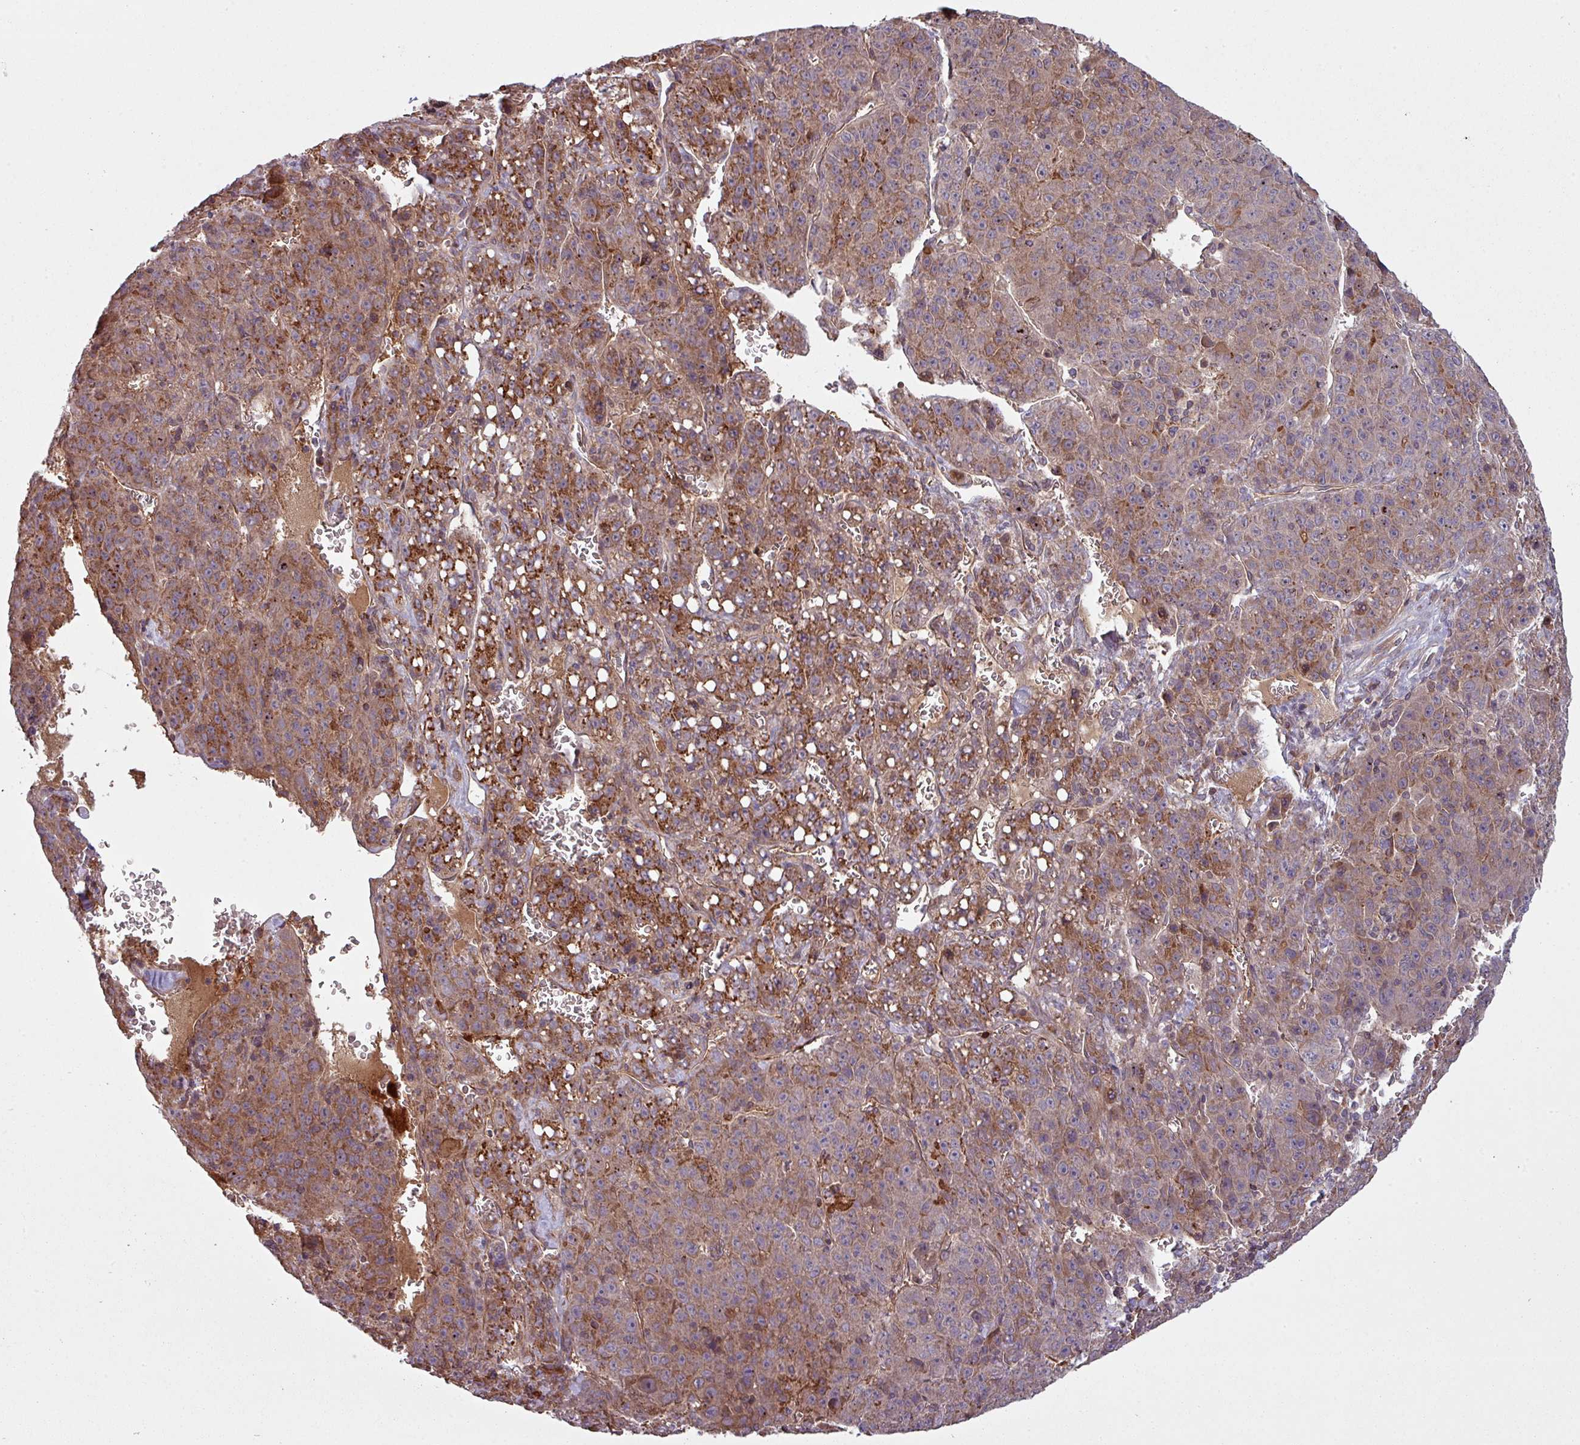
{"staining": {"intensity": "moderate", "quantity": ">75%", "location": "cytoplasmic/membranous"}, "tissue": "liver cancer", "cell_type": "Tumor cells", "image_type": "cancer", "snomed": [{"axis": "morphology", "description": "Carcinoma, Hepatocellular, NOS"}, {"axis": "topography", "description": "Liver"}], "caption": "Protein staining of hepatocellular carcinoma (liver) tissue displays moderate cytoplasmic/membranous expression in about >75% of tumor cells.", "gene": "SNRNP25", "patient": {"sex": "female", "age": 53}}